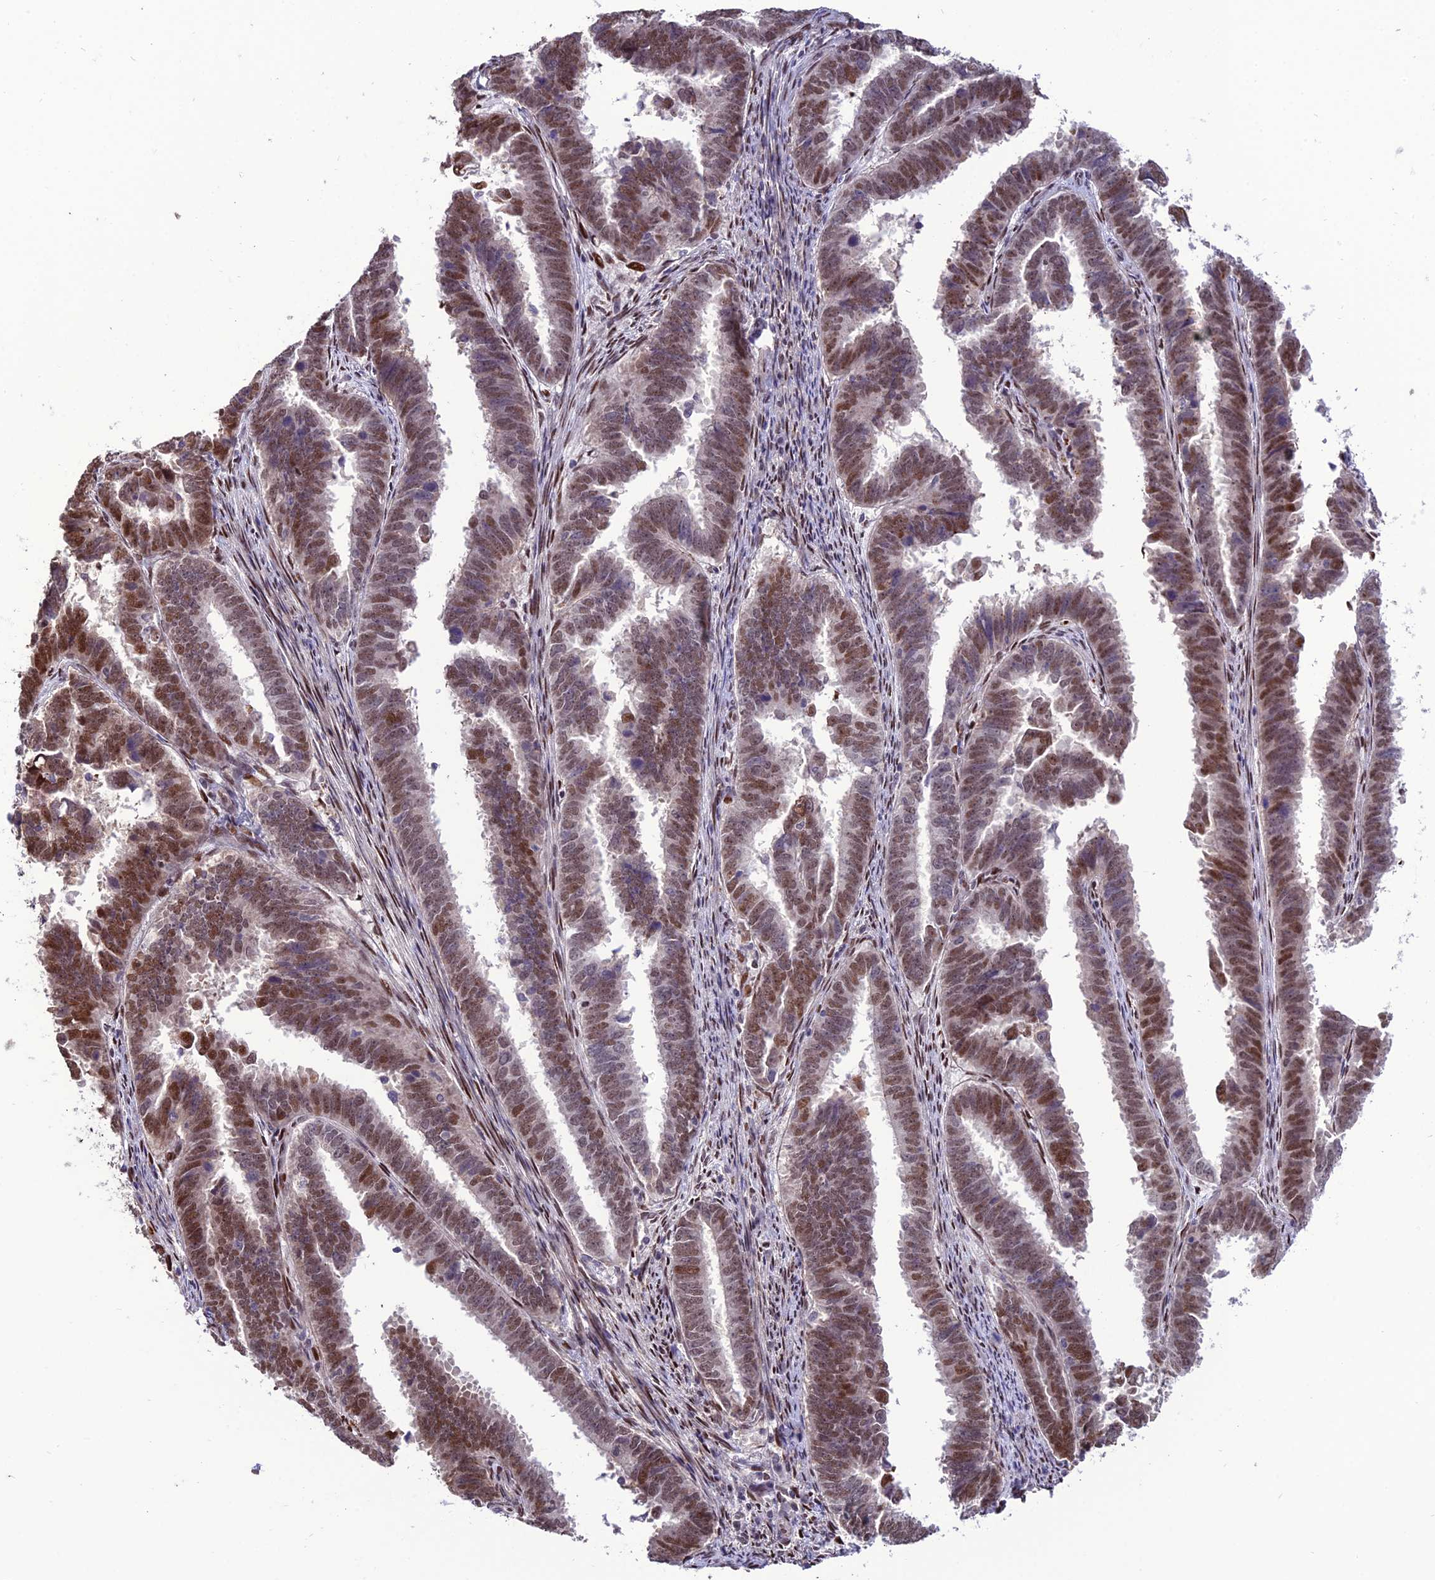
{"staining": {"intensity": "moderate", "quantity": ">75%", "location": "nuclear"}, "tissue": "endometrial cancer", "cell_type": "Tumor cells", "image_type": "cancer", "snomed": [{"axis": "morphology", "description": "Adenocarcinoma, NOS"}, {"axis": "topography", "description": "Endometrium"}], "caption": "A histopathology image showing moderate nuclear positivity in approximately >75% of tumor cells in adenocarcinoma (endometrial), as visualized by brown immunohistochemical staining.", "gene": "ZNF707", "patient": {"sex": "female", "age": 75}}